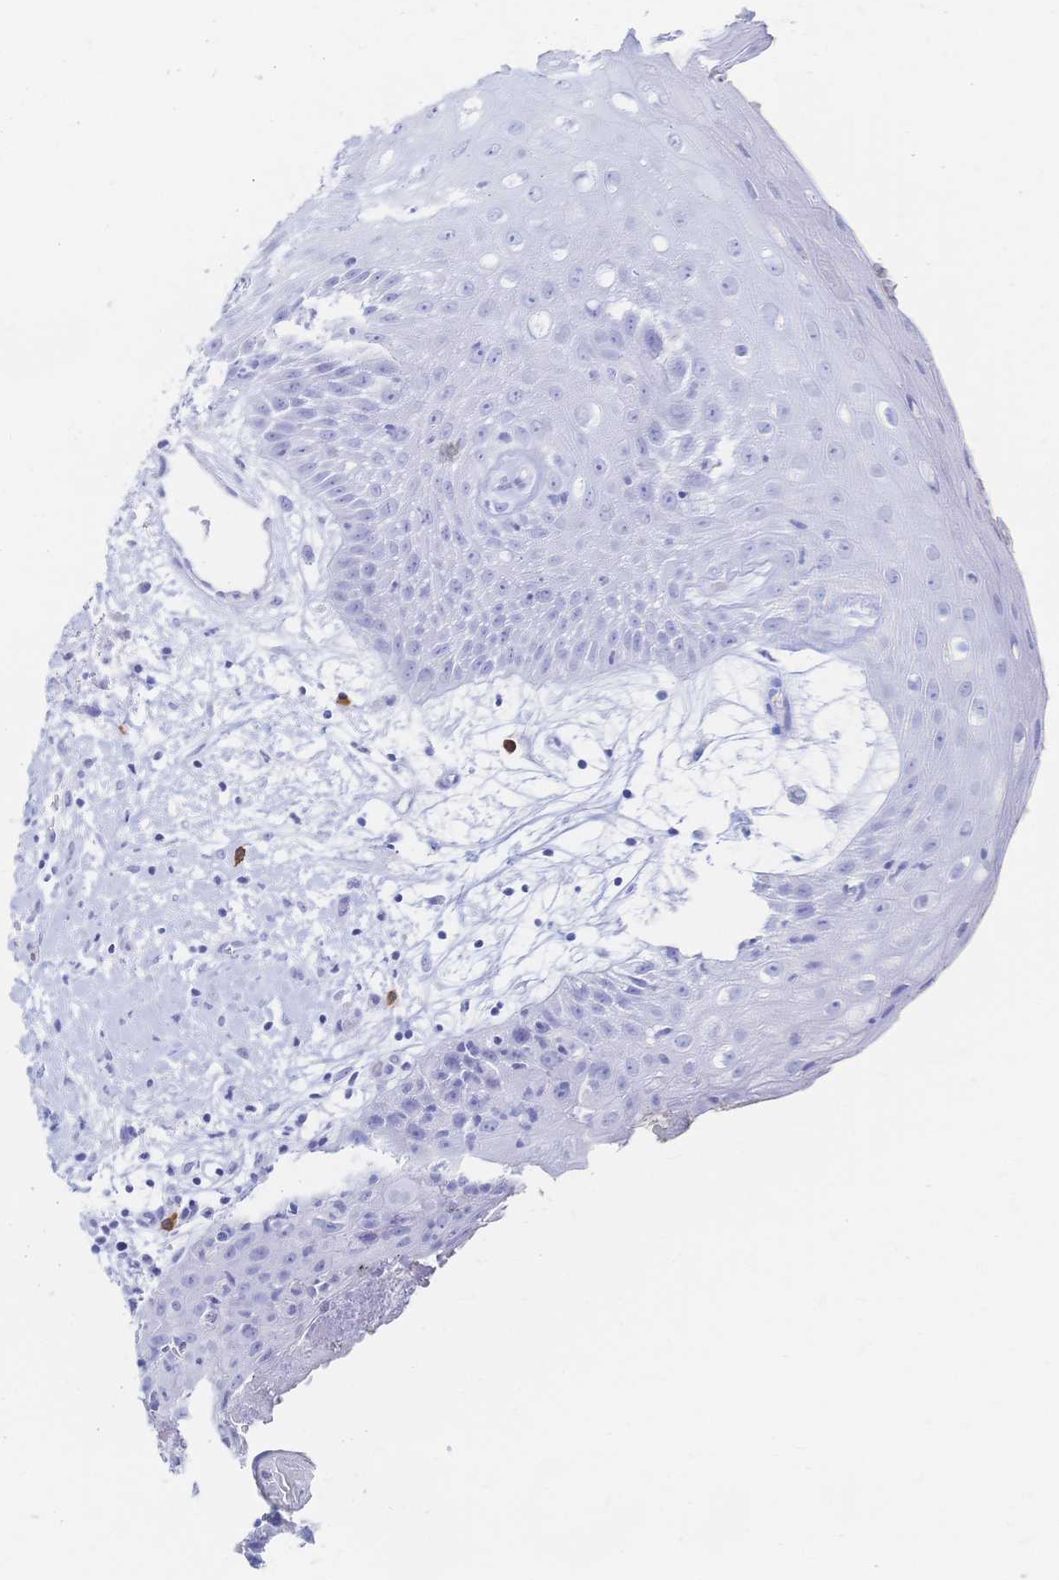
{"staining": {"intensity": "negative", "quantity": "none", "location": "none"}, "tissue": "oral mucosa", "cell_type": "Squamous epithelial cells", "image_type": "normal", "snomed": [{"axis": "morphology", "description": "Normal tissue, NOS"}, {"axis": "morphology", "description": "Squamous cell carcinoma, NOS"}, {"axis": "topography", "description": "Oral tissue"}, {"axis": "topography", "description": "Peripheral nerve tissue"}, {"axis": "topography", "description": "Head-Neck"}], "caption": "High power microscopy histopathology image of an immunohistochemistry (IHC) image of benign oral mucosa, revealing no significant expression in squamous epithelial cells. Brightfield microscopy of immunohistochemistry (IHC) stained with DAB (3,3'-diaminobenzidine) (brown) and hematoxylin (blue), captured at high magnification.", "gene": "IL2RB", "patient": {"sex": "female", "age": 59}}